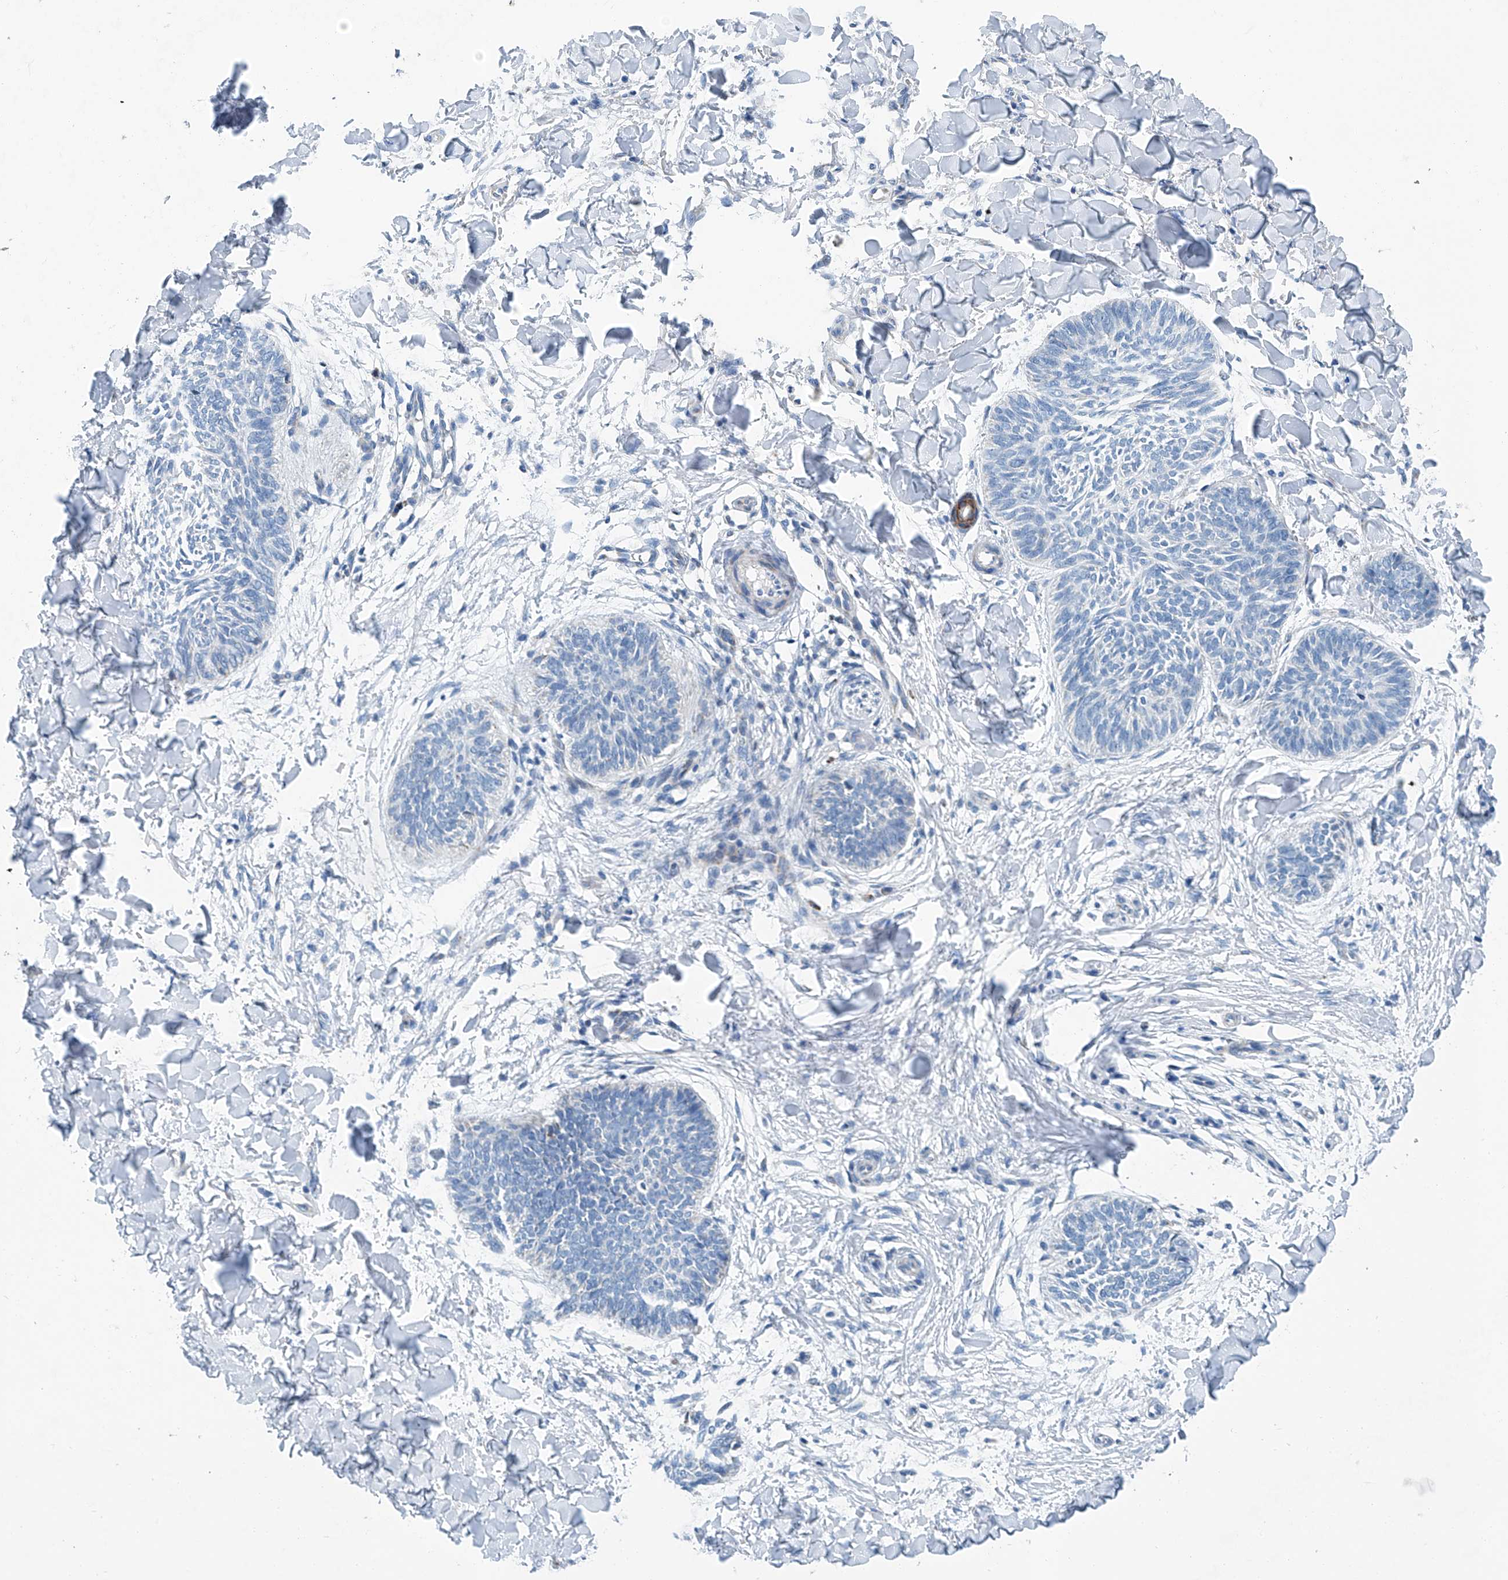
{"staining": {"intensity": "negative", "quantity": "none", "location": "none"}, "tissue": "skin cancer", "cell_type": "Tumor cells", "image_type": "cancer", "snomed": [{"axis": "morphology", "description": "Normal tissue, NOS"}, {"axis": "morphology", "description": "Basal cell carcinoma"}, {"axis": "topography", "description": "Skin"}], "caption": "There is no significant expression in tumor cells of skin cancer.", "gene": "MT-ND1", "patient": {"sex": "male", "age": 50}}